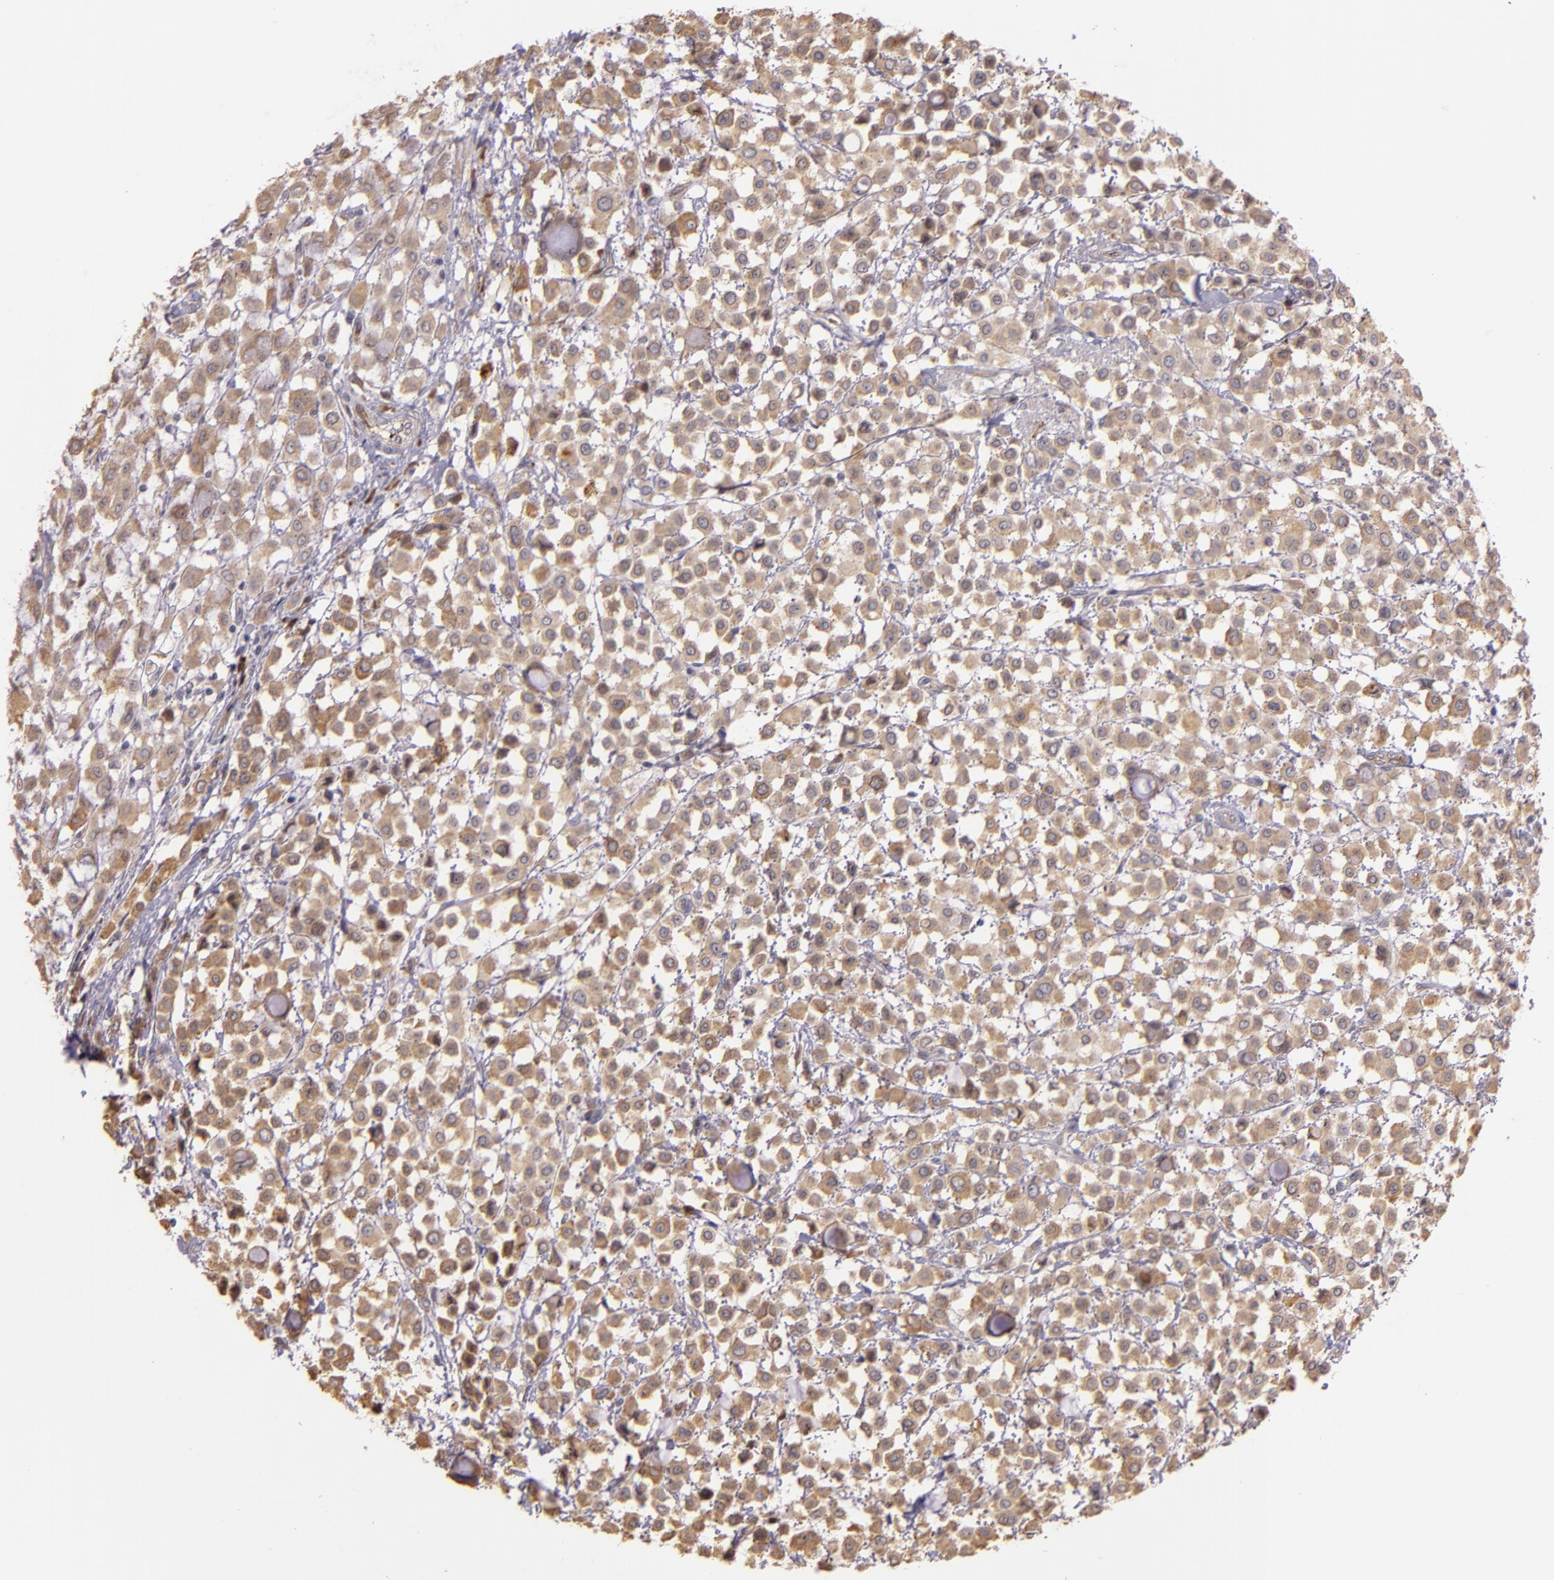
{"staining": {"intensity": "weak", "quantity": "25%-75%", "location": "cytoplasmic/membranous"}, "tissue": "breast cancer", "cell_type": "Tumor cells", "image_type": "cancer", "snomed": [{"axis": "morphology", "description": "Lobular carcinoma"}, {"axis": "topography", "description": "Breast"}], "caption": "The immunohistochemical stain labels weak cytoplasmic/membranous expression in tumor cells of lobular carcinoma (breast) tissue.", "gene": "SYTL4", "patient": {"sex": "female", "age": 85}}